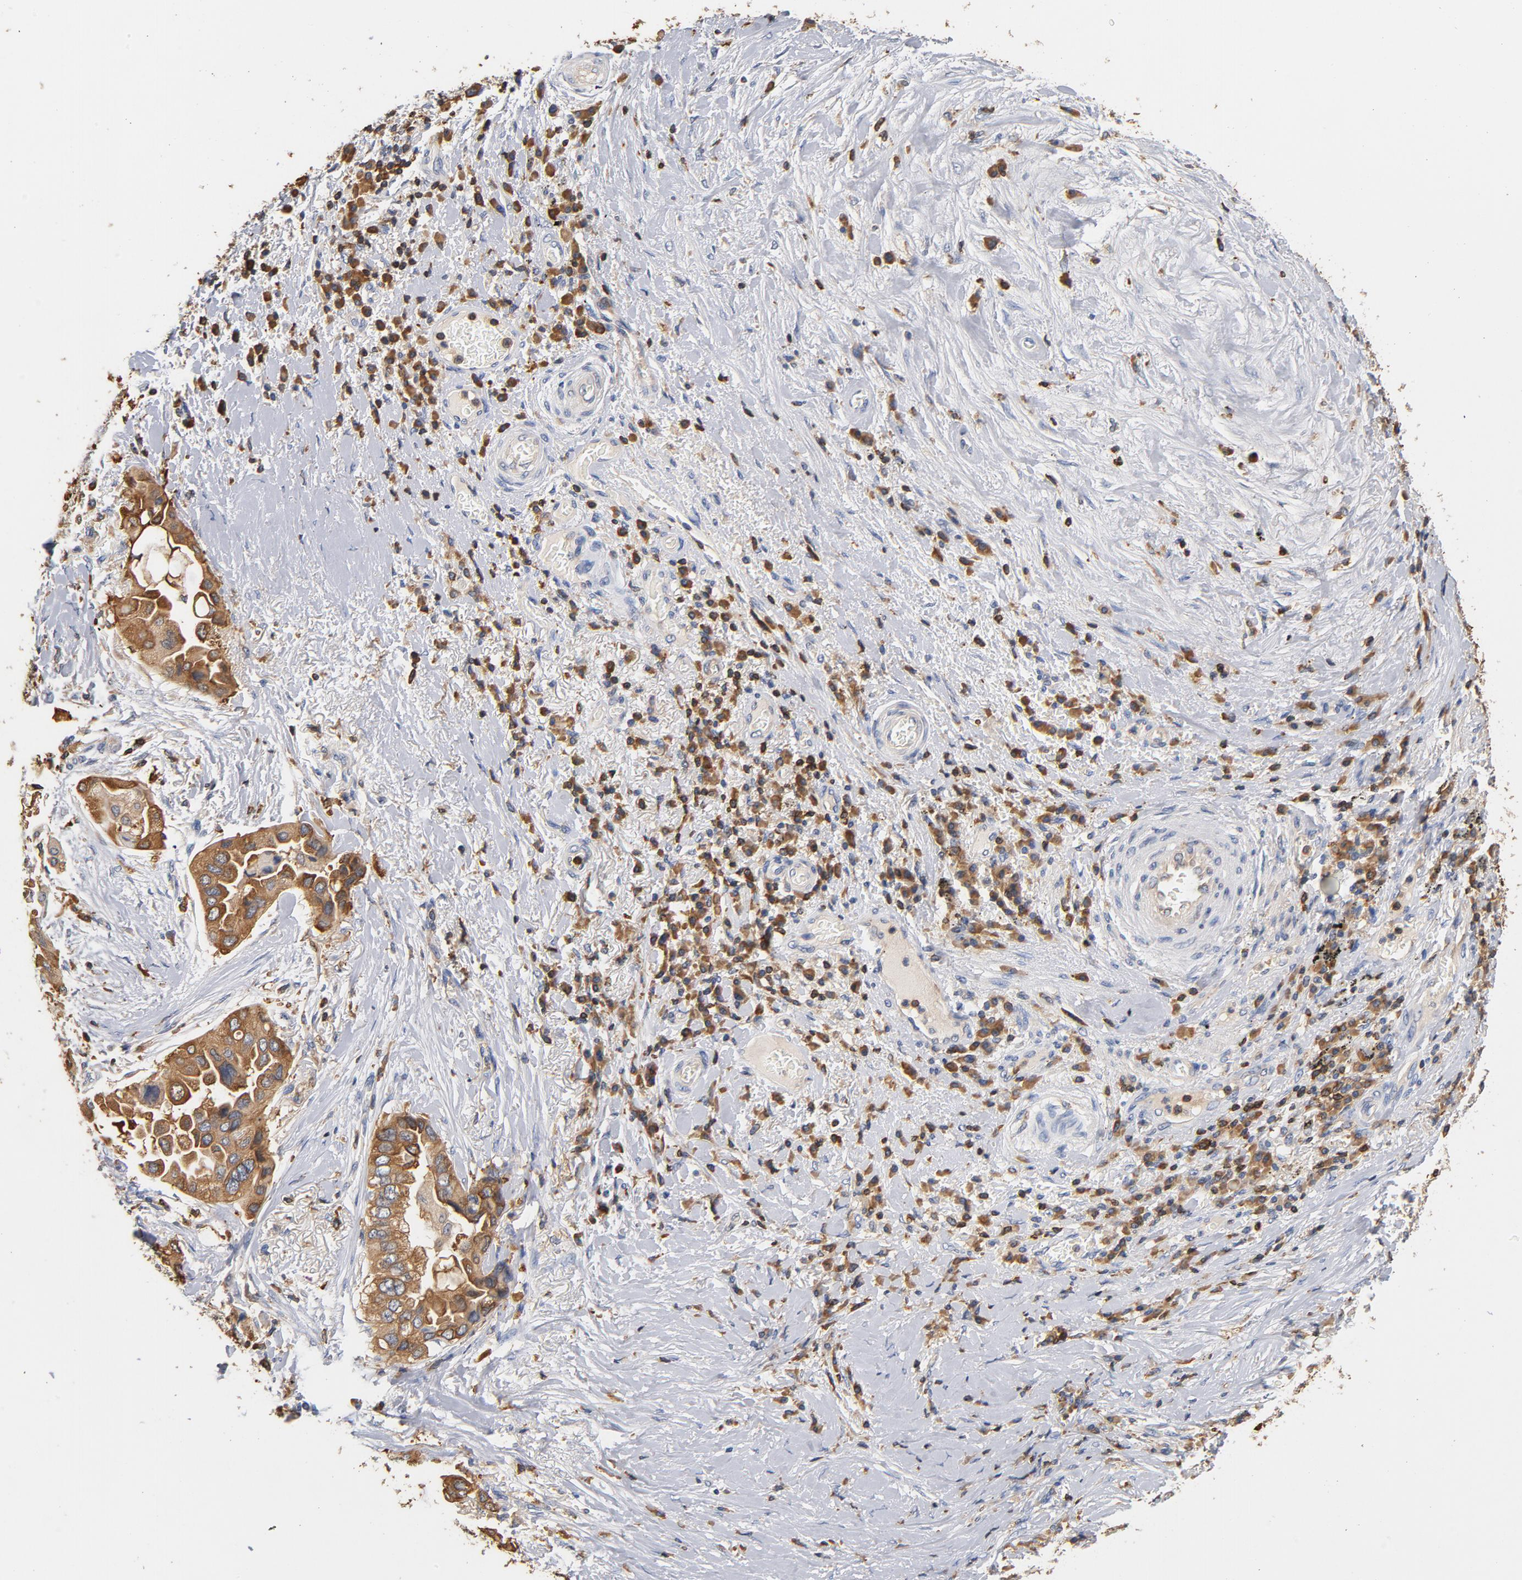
{"staining": {"intensity": "moderate", "quantity": ">75%", "location": "cytoplasmic/membranous"}, "tissue": "lung cancer", "cell_type": "Tumor cells", "image_type": "cancer", "snomed": [{"axis": "morphology", "description": "Adenocarcinoma, NOS"}, {"axis": "topography", "description": "Lung"}], "caption": "This micrograph shows immunohistochemistry (IHC) staining of adenocarcinoma (lung), with medium moderate cytoplasmic/membranous staining in approximately >75% of tumor cells.", "gene": "EZR", "patient": {"sex": "female", "age": 76}}